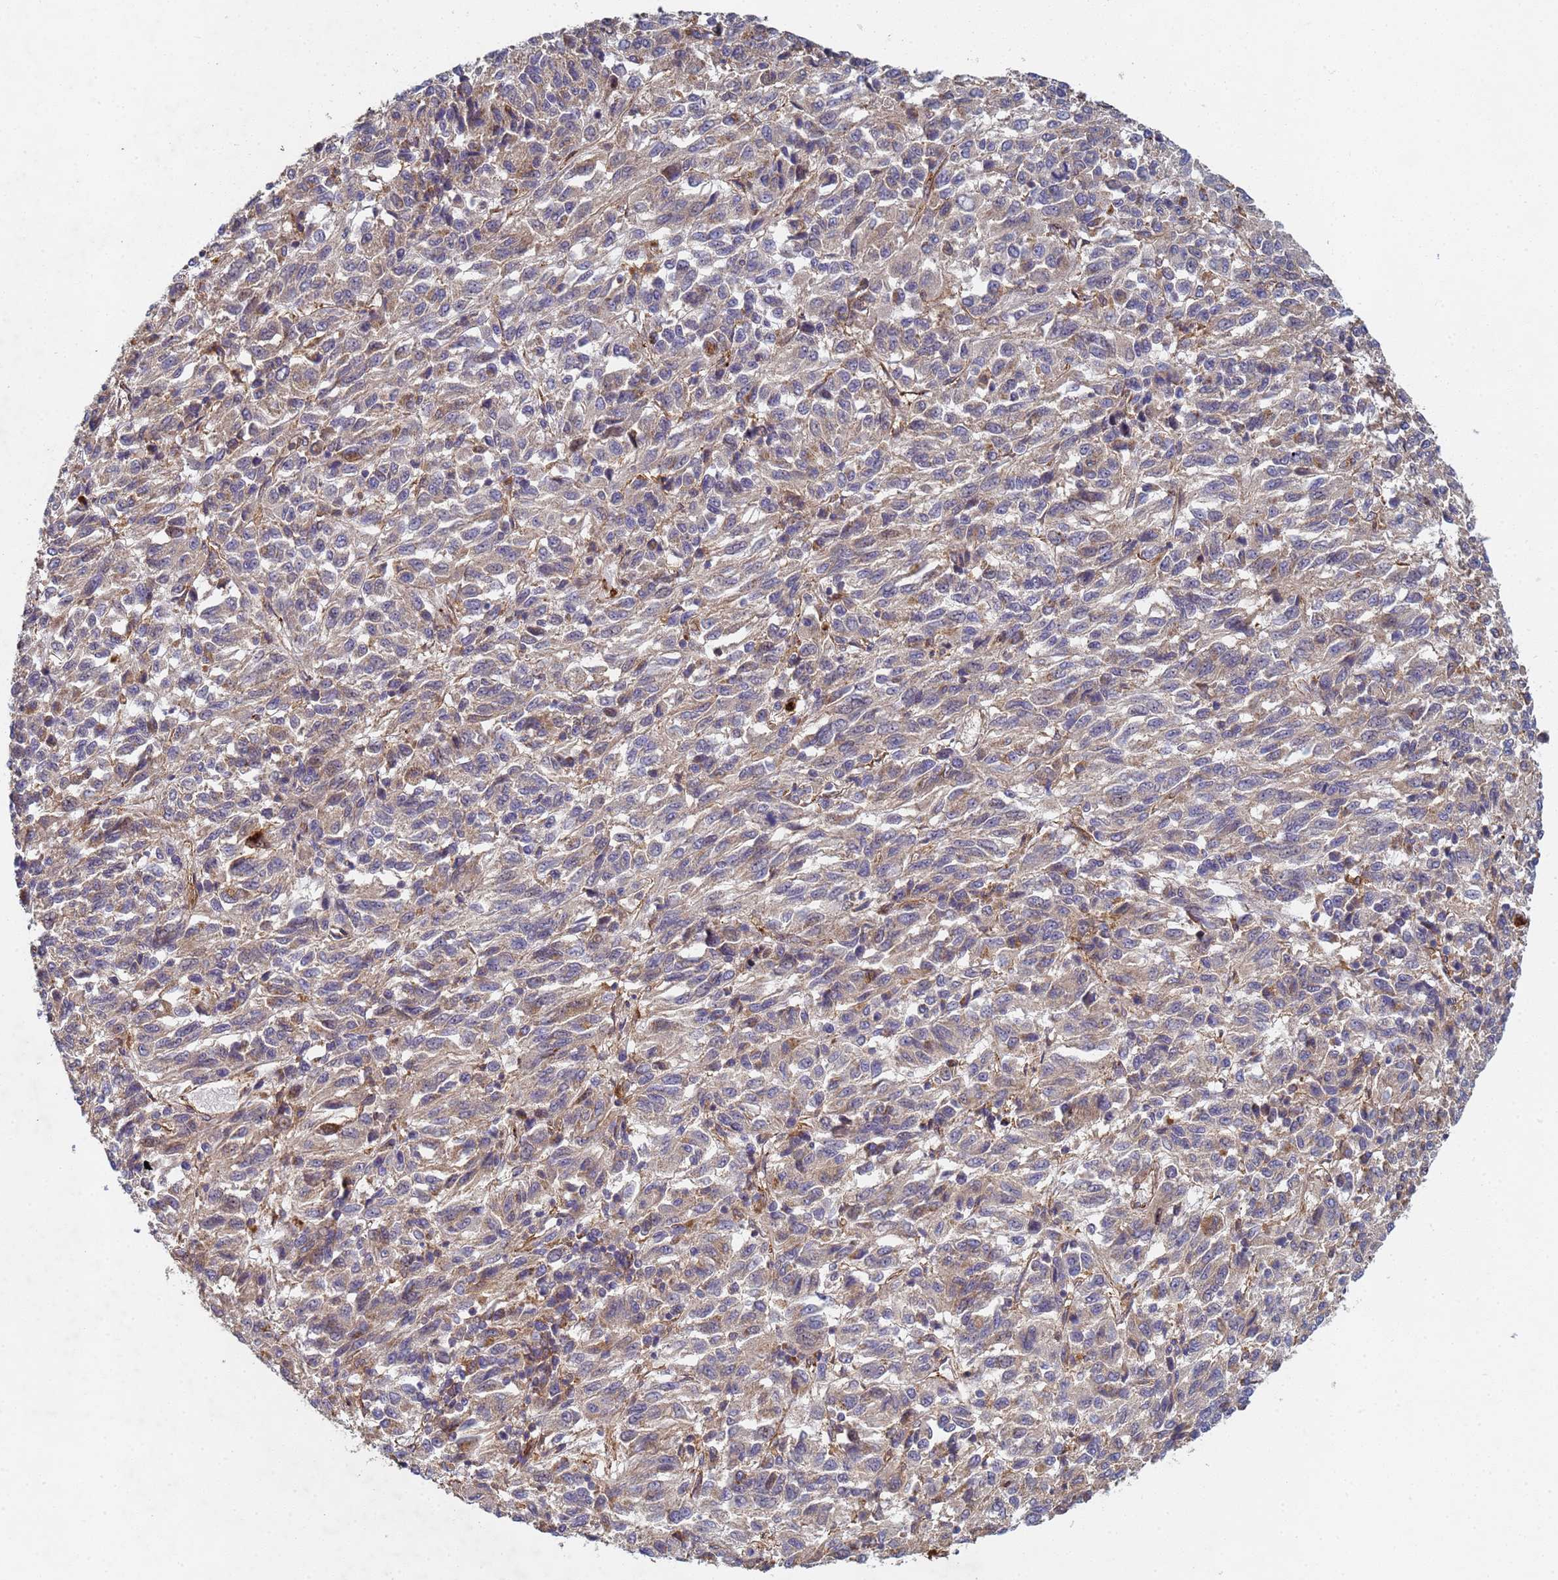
{"staining": {"intensity": "weak", "quantity": "25%-75%", "location": "cytoplasmic/membranous"}, "tissue": "melanoma", "cell_type": "Tumor cells", "image_type": "cancer", "snomed": [{"axis": "morphology", "description": "Malignant melanoma, Metastatic site"}, {"axis": "topography", "description": "Lung"}], "caption": "Protein analysis of melanoma tissue demonstrates weak cytoplasmic/membranous staining in about 25%-75% of tumor cells.", "gene": "C8orf34", "patient": {"sex": "male", "age": 64}}